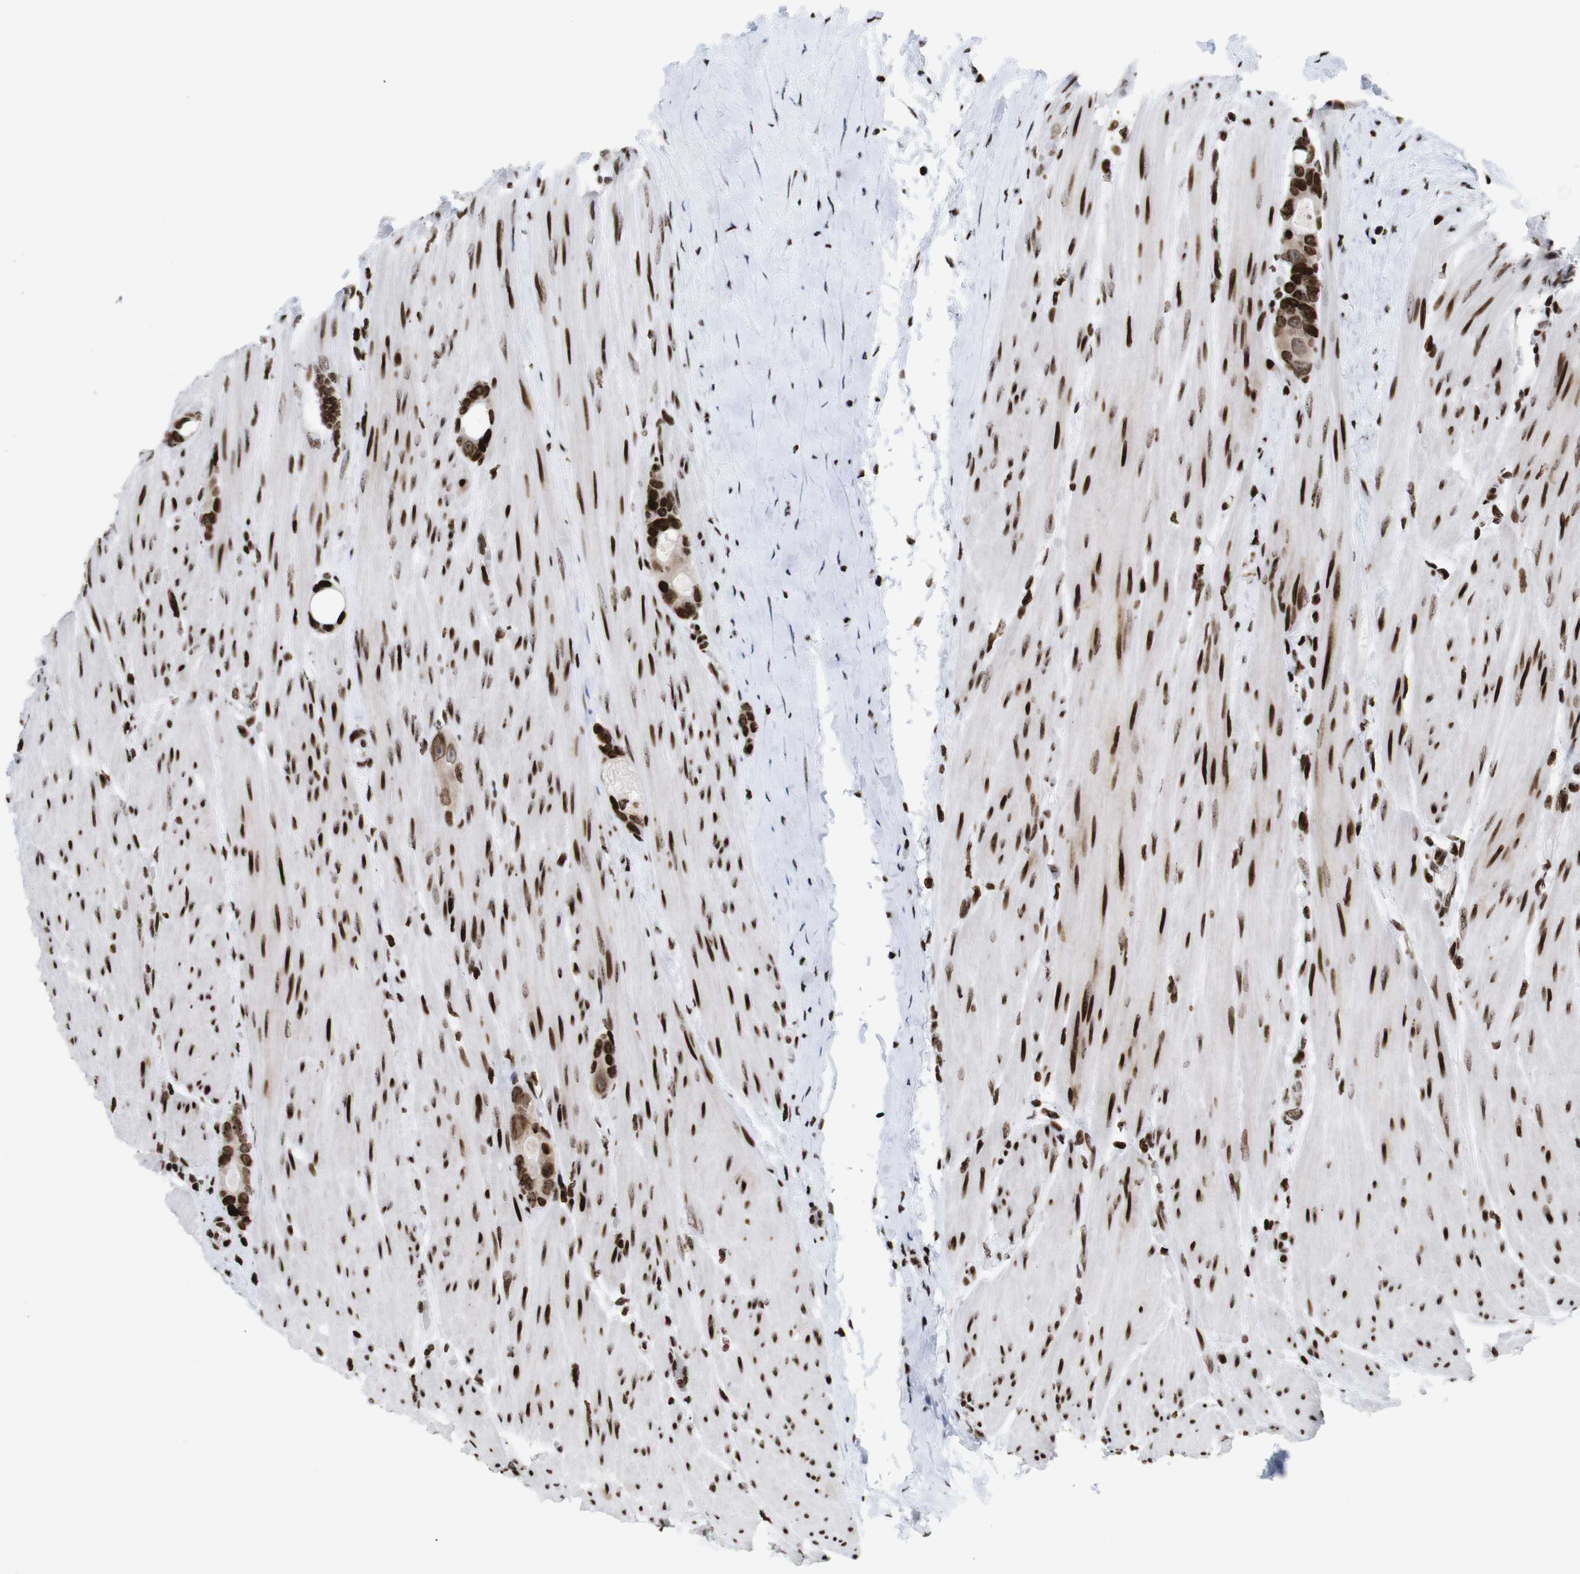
{"staining": {"intensity": "strong", "quantity": ">75%", "location": "nuclear"}, "tissue": "colorectal cancer", "cell_type": "Tumor cells", "image_type": "cancer", "snomed": [{"axis": "morphology", "description": "Adenocarcinoma, NOS"}, {"axis": "topography", "description": "Rectum"}], "caption": "IHC micrograph of neoplastic tissue: adenocarcinoma (colorectal) stained using IHC exhibits high levels of strong protein expression localized specifically in the nuclear of tumor cells, appearing as a nuclear brown color.", "gene": "H1-4", "patient": {"sex": "male", "age": 51}}